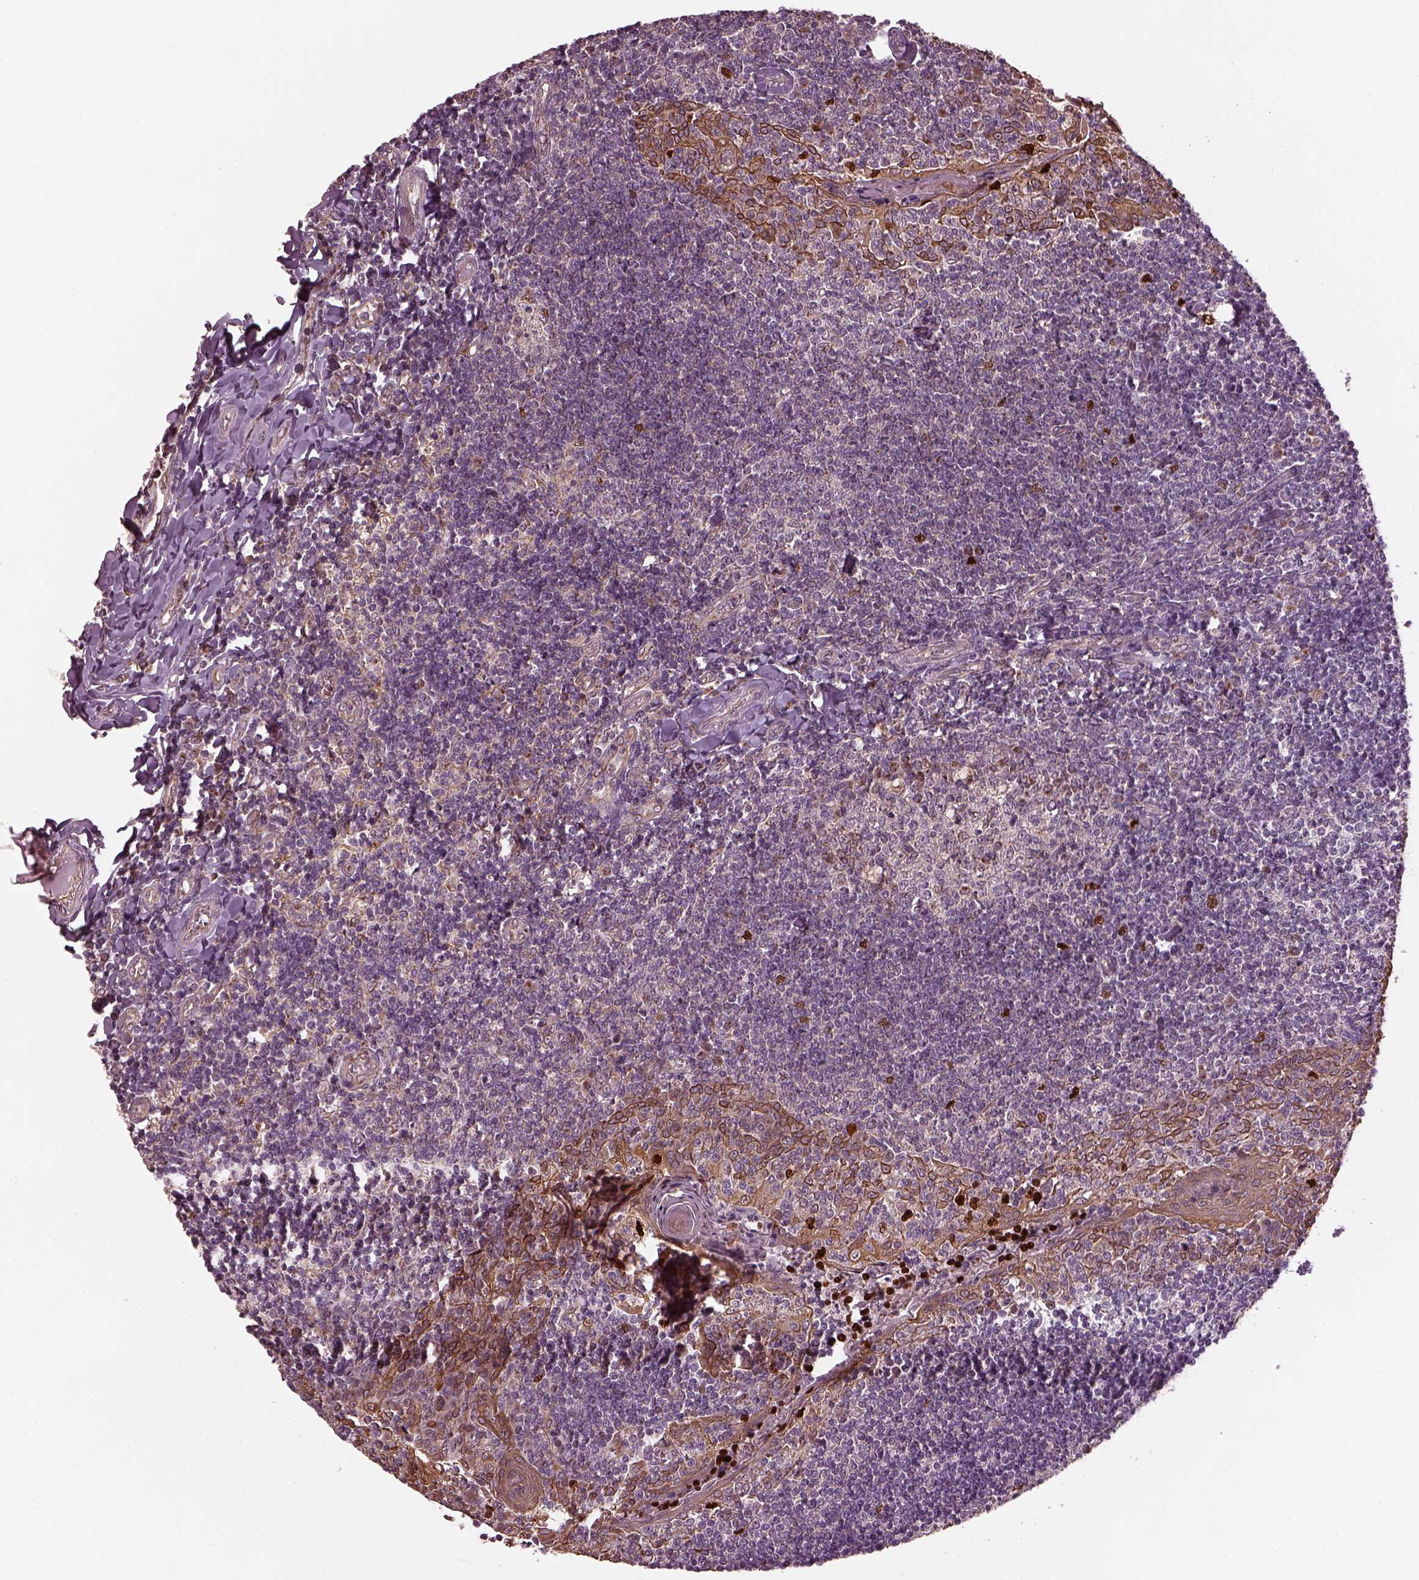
{"staining": {"intensity": "negative", "quantity": "none", "location": "none"}, "tissue": "tonsil", "cell_type": "Germinal center cells", "image_type": "normal", "snomed": [{"axis": "morphology", "description": "Normal tissue, NOS"}, {"axis": "topography", "description": "Tonsil"}], "caption": "Germinal center cells show no significant staining in benign tonsil. (DAB immunohistochemistry with hematoxylin counter stain).", "gene": "RUFY3", "patient": {"sex": "female", "age": 12}}